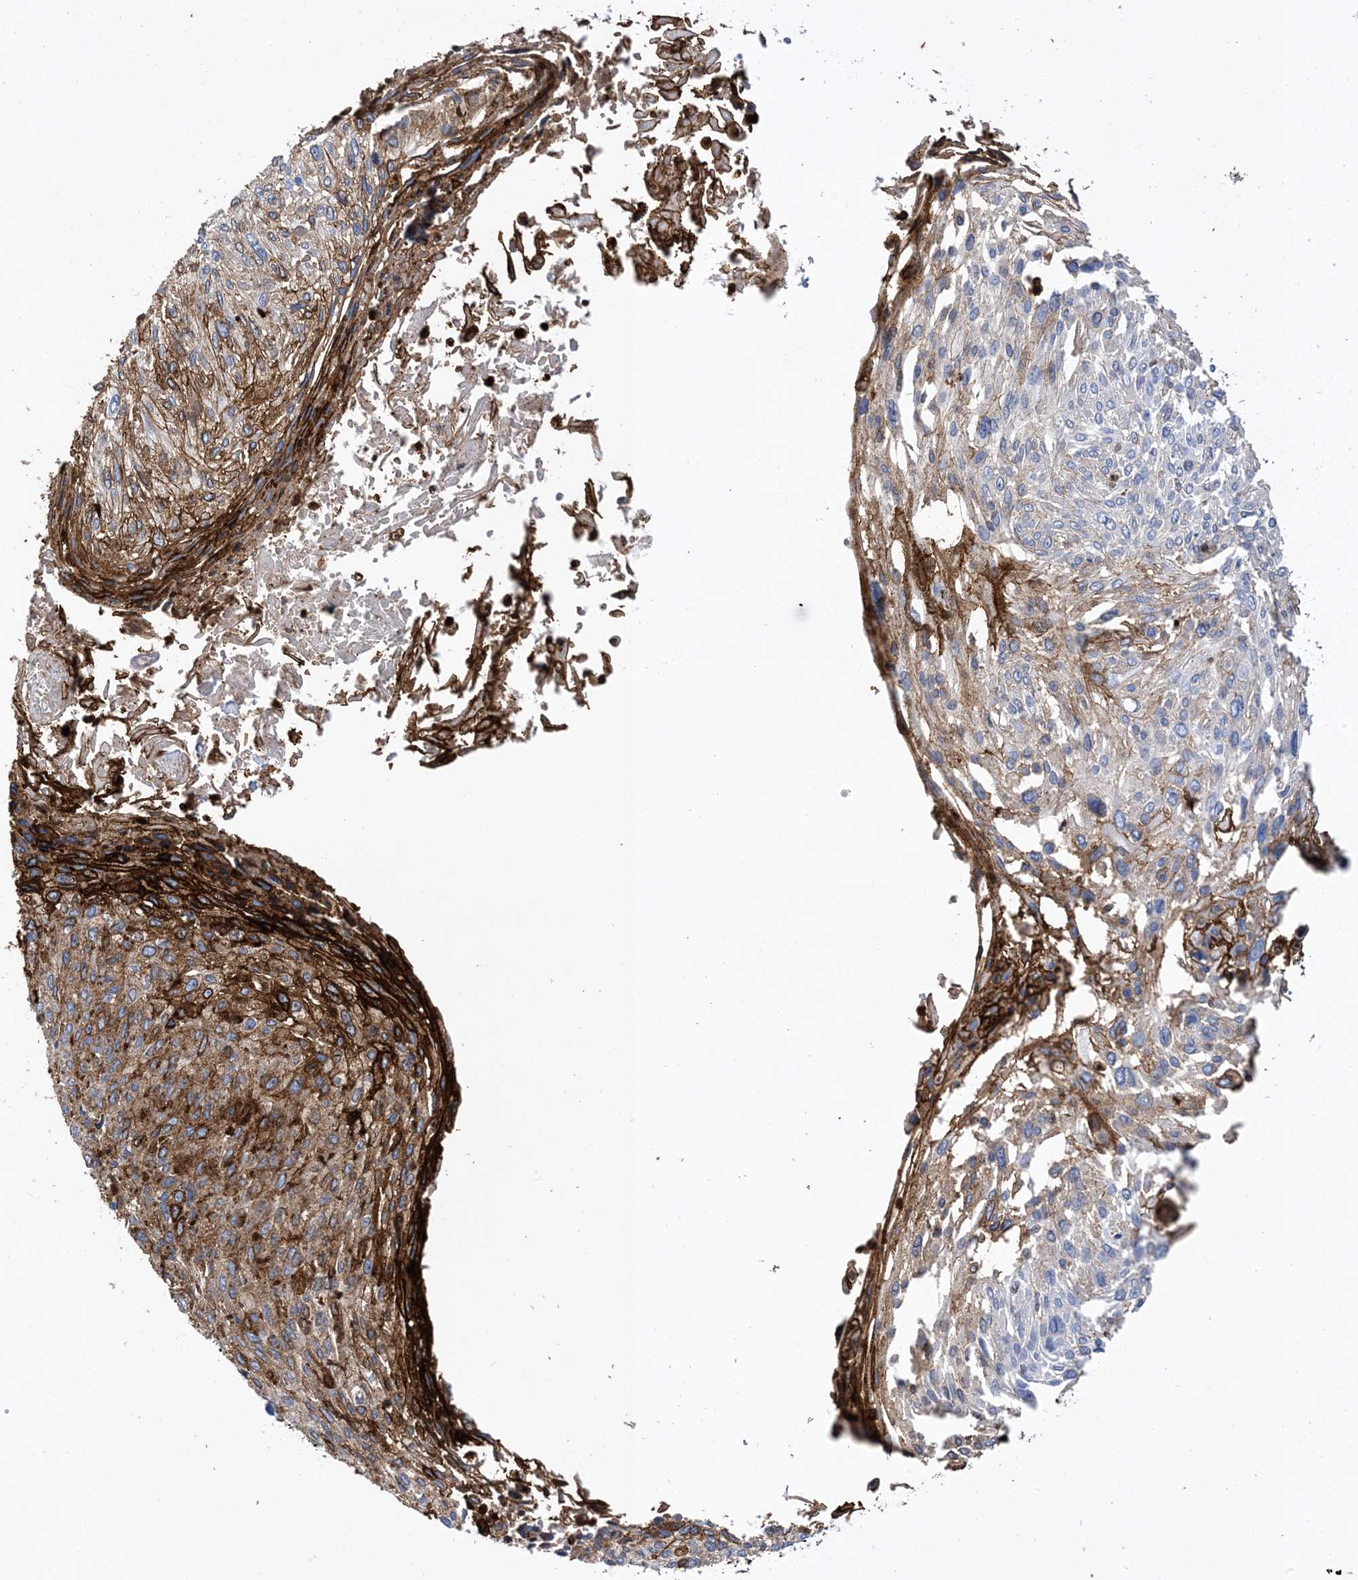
{"staining": {"intensity": "moderate", "quantity": "25%-75%", "location": "cytoplasmic/membranous"}, "tissue": "cervical cancer", "cell_type": "Tumor cells", "image_type": "cancer", "snomed": [{"axis": "morphology", "description": "Squamous cell carcinoma, NOS"}, {"axis": "topography", "description": "Cervix"}], "caption": "Immunohistochemical staining of cervical cancer (squamous cell carcinoma) demonstrates moderate cytoplasmic/membranous protein staining in about 25%-75% of tumor cells.", "gene": "ANXA1", "patient": {"sex": "female", "age": 51}}